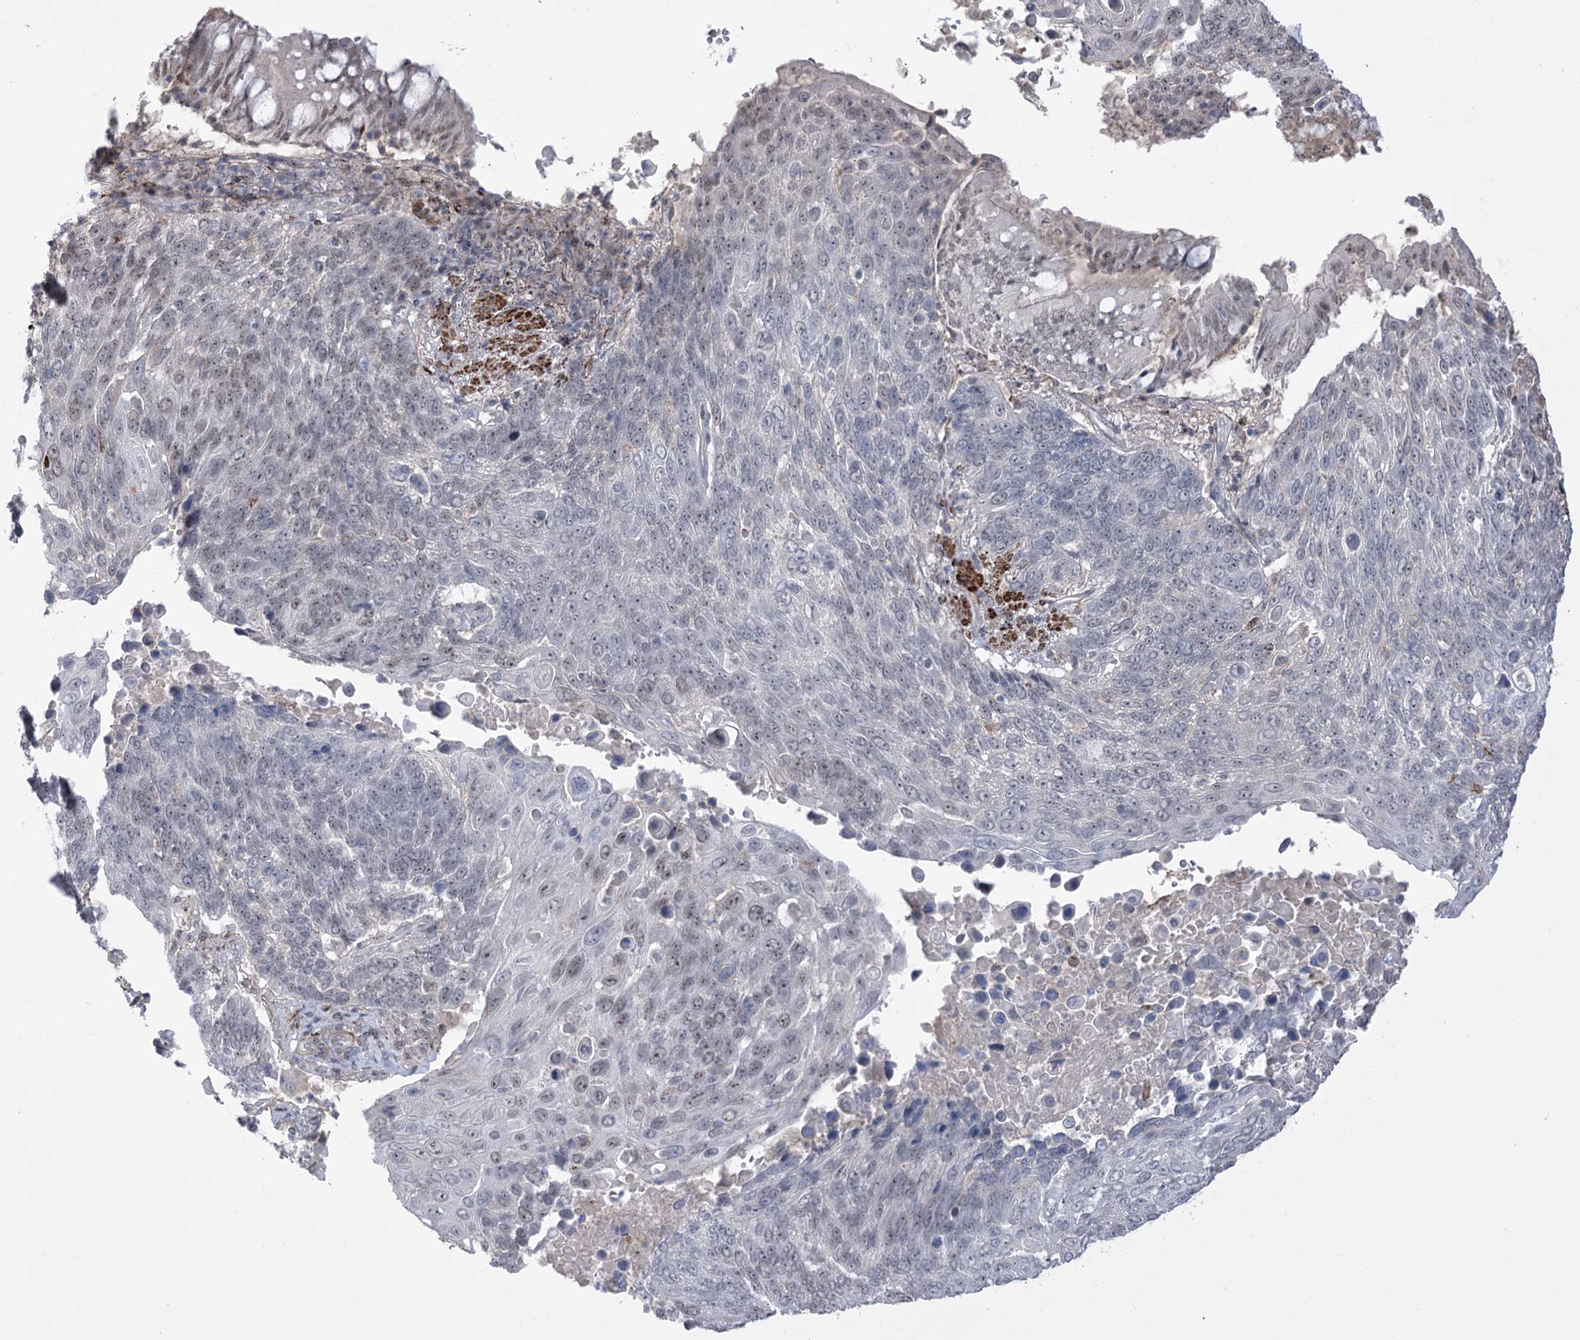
{"staining": {"intensity": "negative", "quantity": "none", "location": "none"}, "tissue": "lung cancer", "cell_type": "Tumor cells", "image_type": "cancer", "snomed": [{"axis": "morphology", "description": "Squamous cell carcinoma, NOS"}, {"axis": "topography", "description": "Lung"}], "caption": "Immunohistochemical staining of human squamous cell carcinoma (lung) demonstrates no significant positivity in tumor cells. (Stains: DAB immunohistochemistry with hematoxylin counter stain, Microscopy: brightfield microscopy at high magnification).", "gene": "ZSCAN23", "patient": {"sex": "male", "age": 66}}